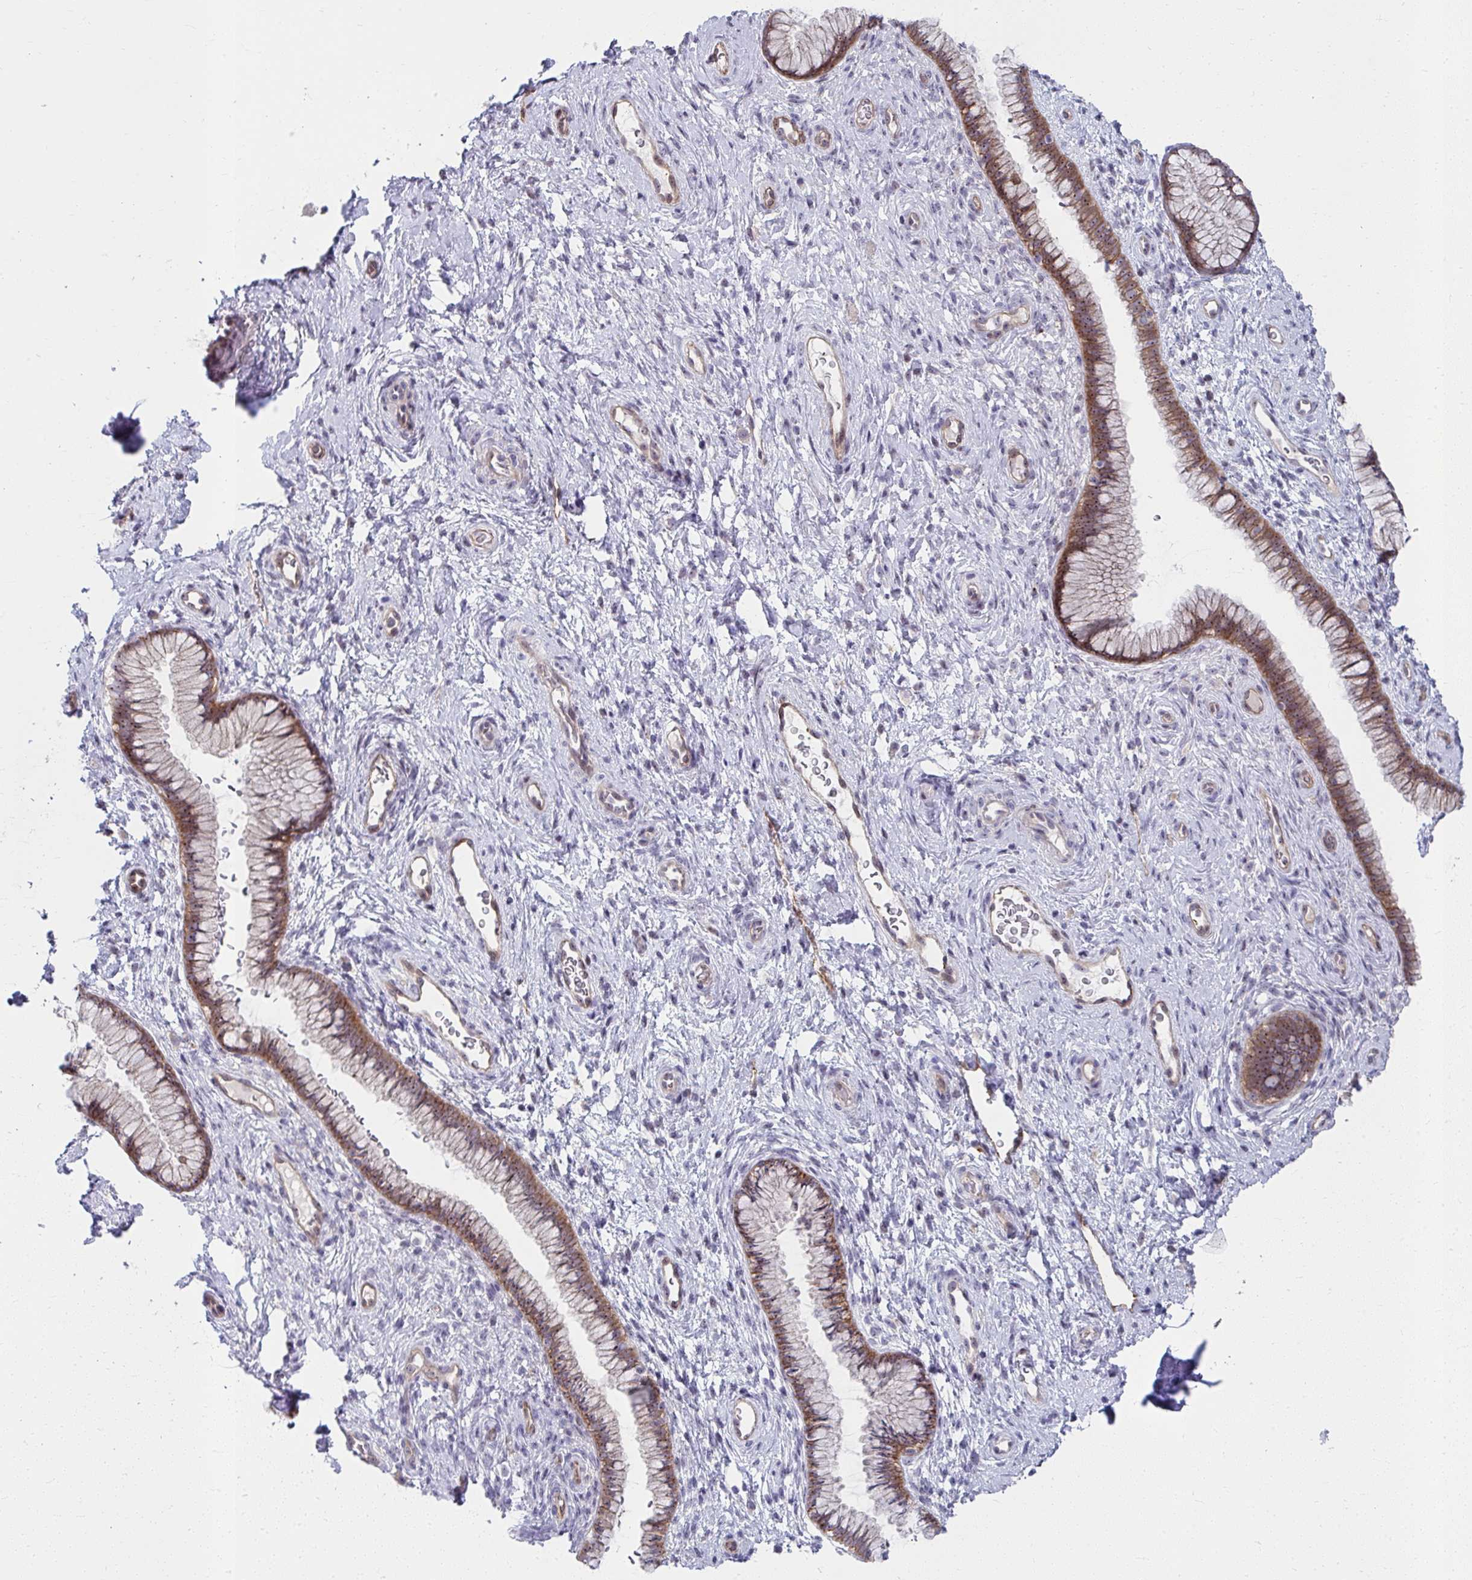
{"staining": {"intensity": "moderate", "quantity": ">75%", "location": "cytoplasmic/membranous,nuclear"}, "tissue": "cervix", "cell_type": "Glandular cells", "image_type": "normal", "snomed": [{"axis": "morphology", "description": "Normal tissue, NOS"}, {"axis": "topography", "description": "Cervix"}], "caption": "IHC image of normal human cervix stained for a protein (brown), which reveals medium levels of moderate cytoplasmic/membranous,nuclear positivity in approximately >75% of glandular cells.", "gene": "MUS81", "patient": {"sex": "female", "age": 34}}